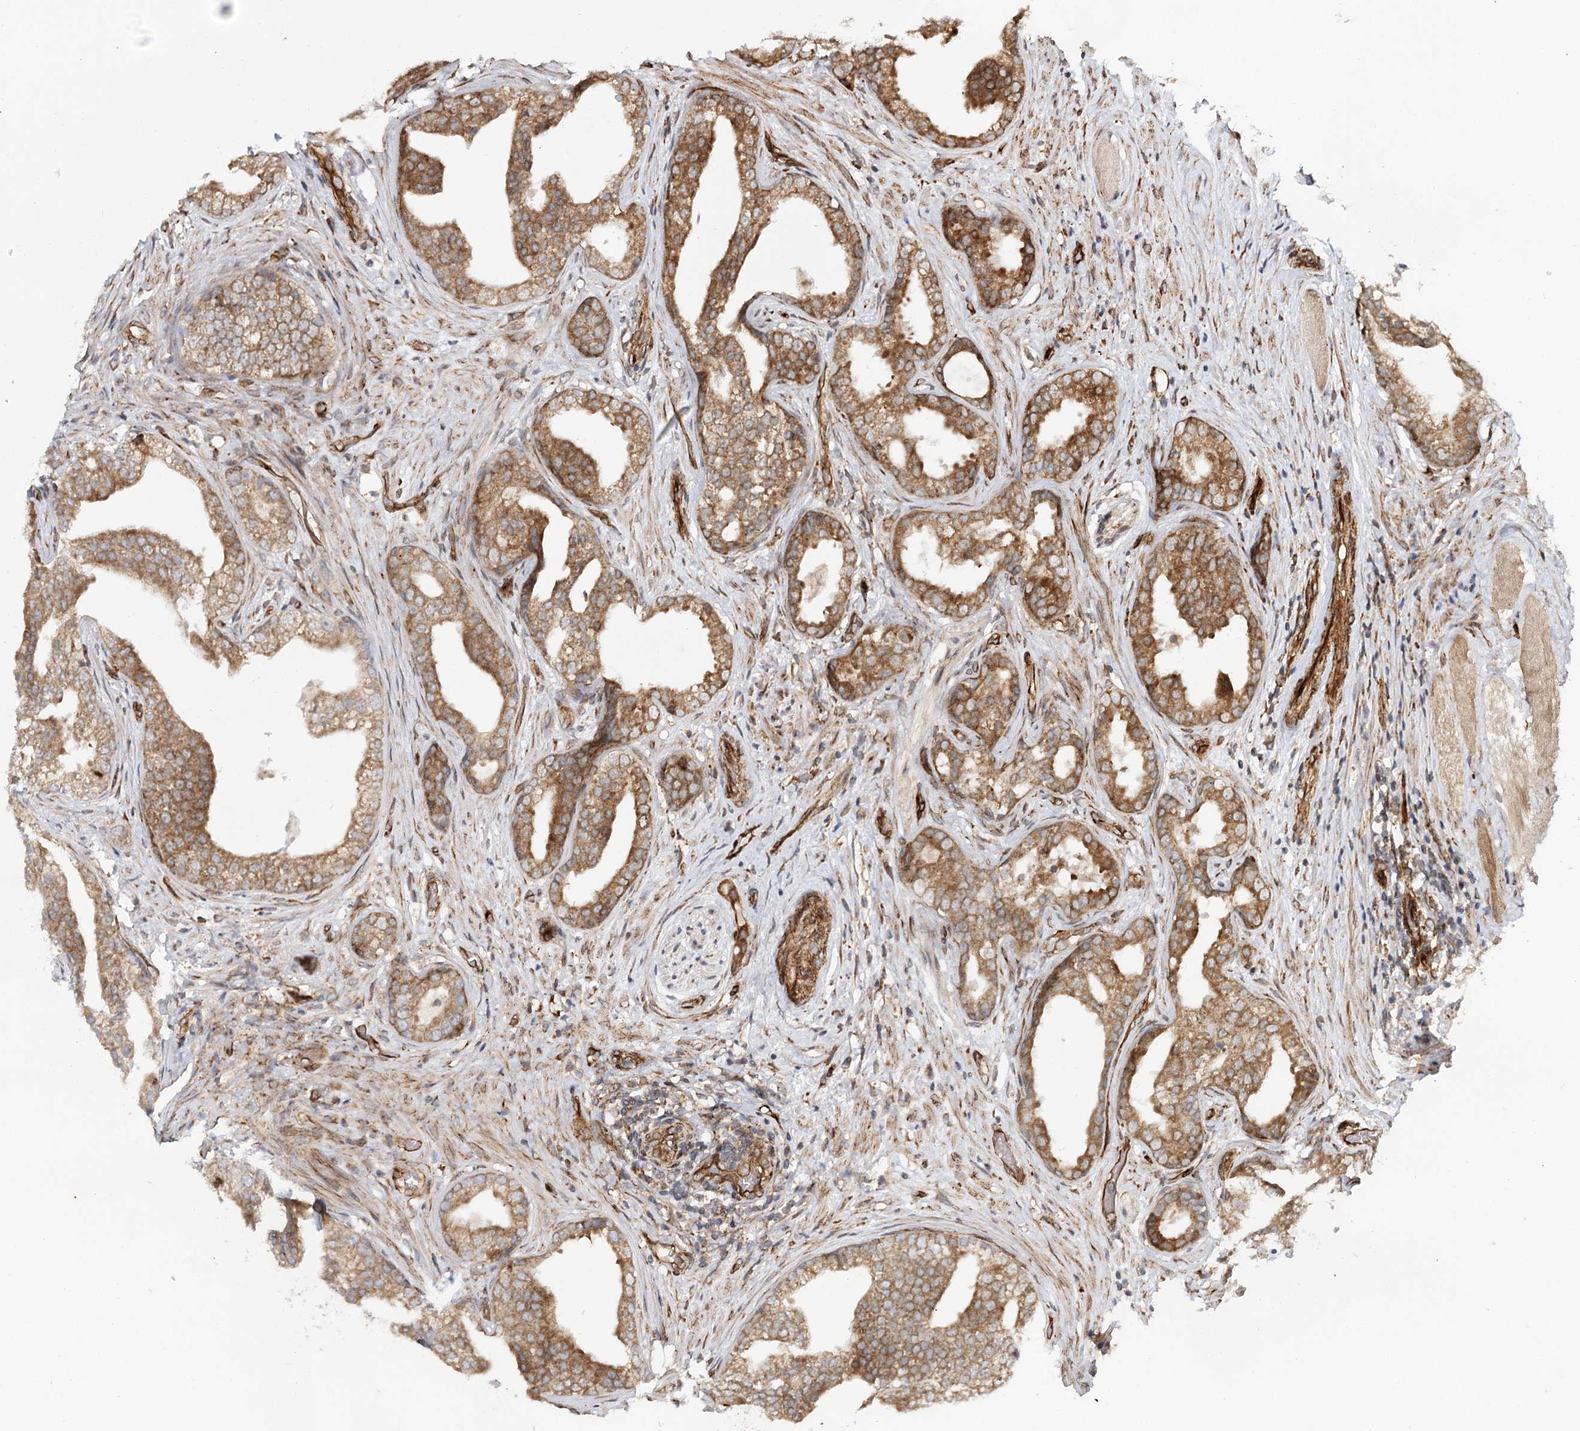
{"staining": {"intensity": "moderate", "quantity": ">75%", "location": "cytoplasmic/membranous"}, "tissue": "prostate cancer", "cell_type": "Tumor cells", "image_type": "cancer", "snomed": [{"axis": "morphology", "description": "Adenocarcinoma, Low grade"}, {"axis": "topography", "description": "Prostate"}], "caption": "This photomicrograph displays prostate cancer stained with IHC to label a protein in brown. The cytoplasmic/membranous of tumor cells show moderate positivity for the protein. Nuclei are counter-stained blue.", "gene": "MKNK1", "patient": {"sex": "male", "age": 71}}